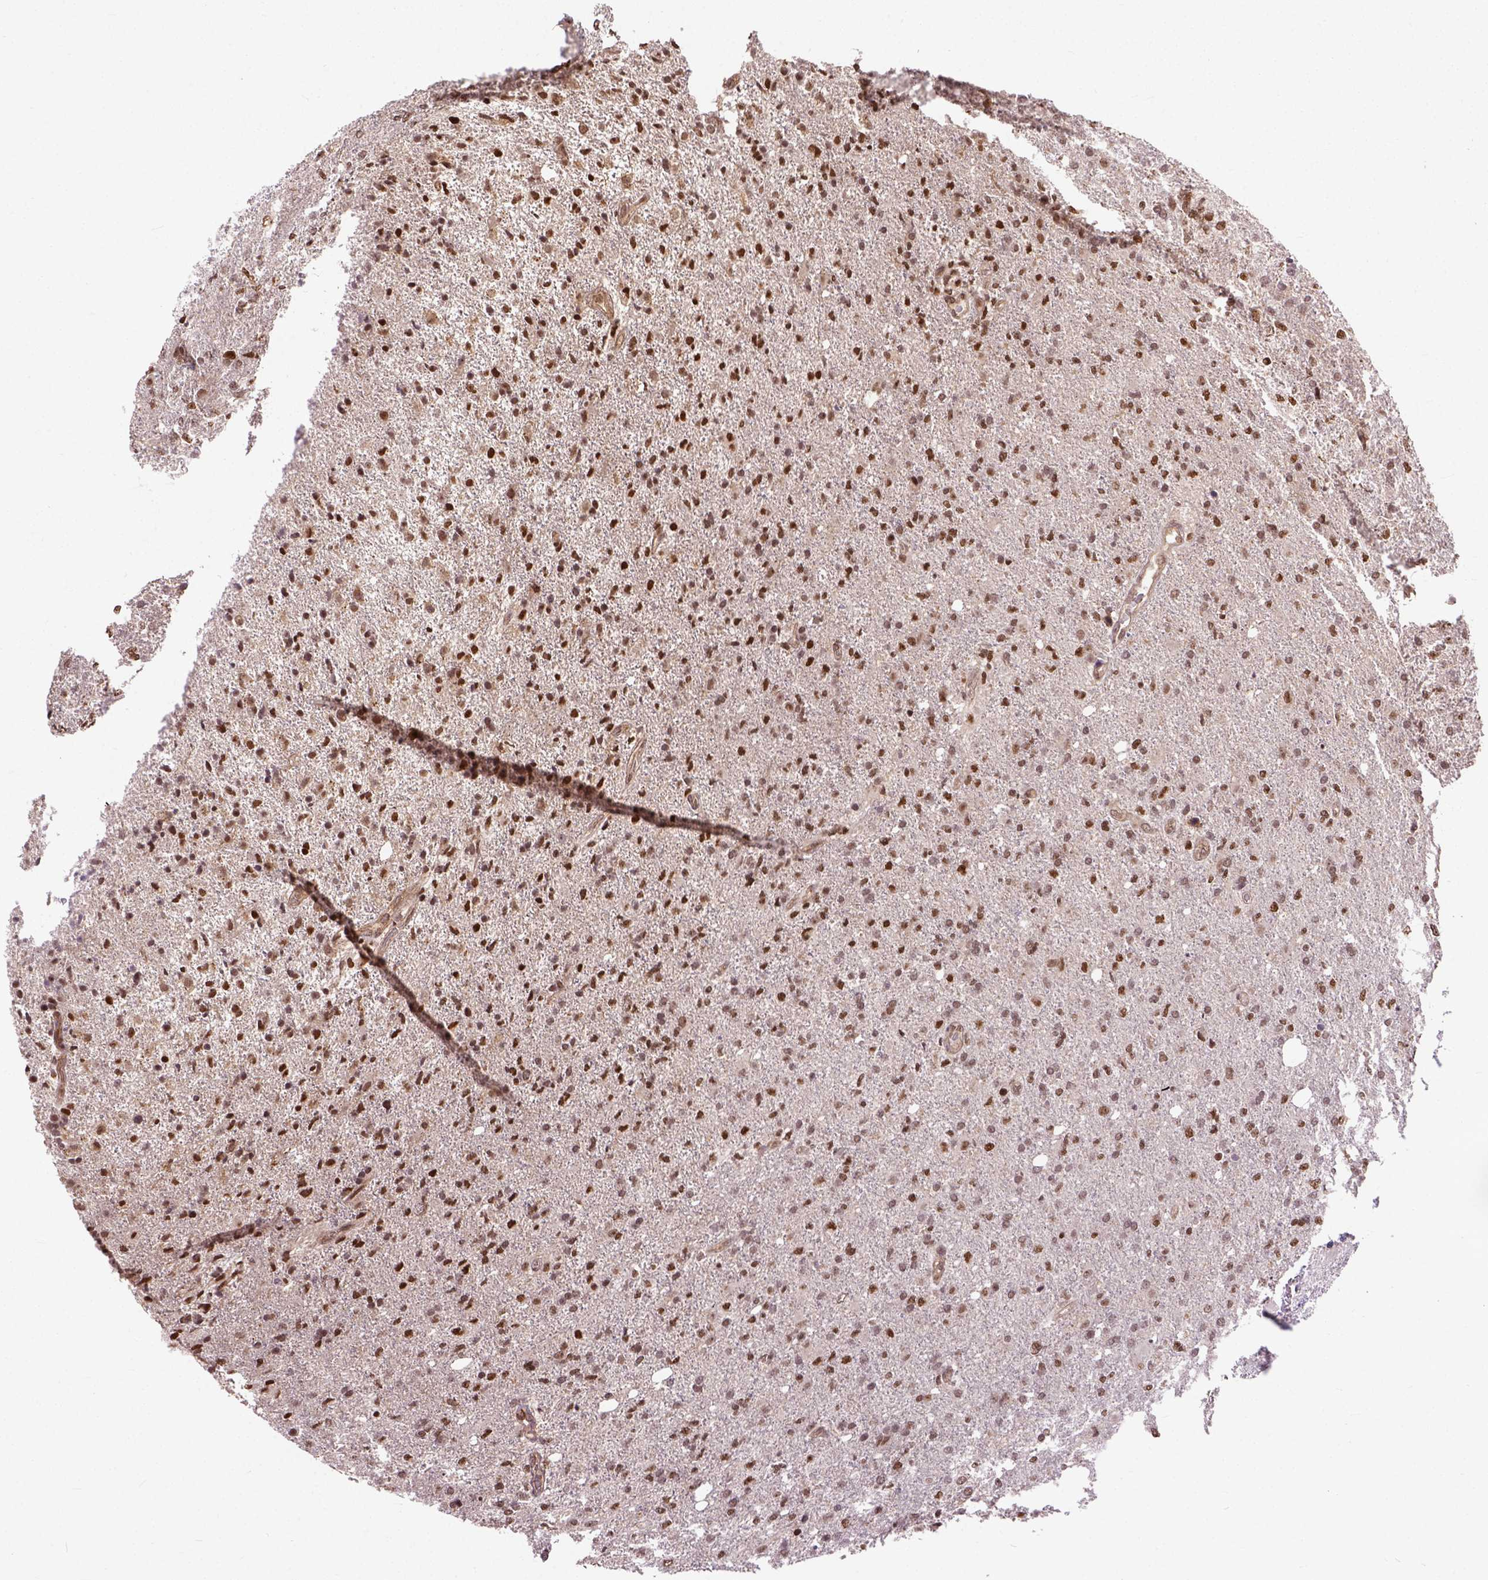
{"staining": {"intensity": "strong", "quantity": ">75%", "location": "nuclear"}, "tissue": "glioma", "cell_type": "Tumor cells", "image_type": "cancer", "snomed": [{"axis": "morphology", "description": "Glioma, malignant, High grade"}, {"axis": "topography", "description": "Cerebral cortex"}], "caption": "Strong nuclear positivity is appreciated in approximately >75% of tumor cells in glioma.", "gene": "ZNF630", "patient": {"sex": "male", "age": 70}}